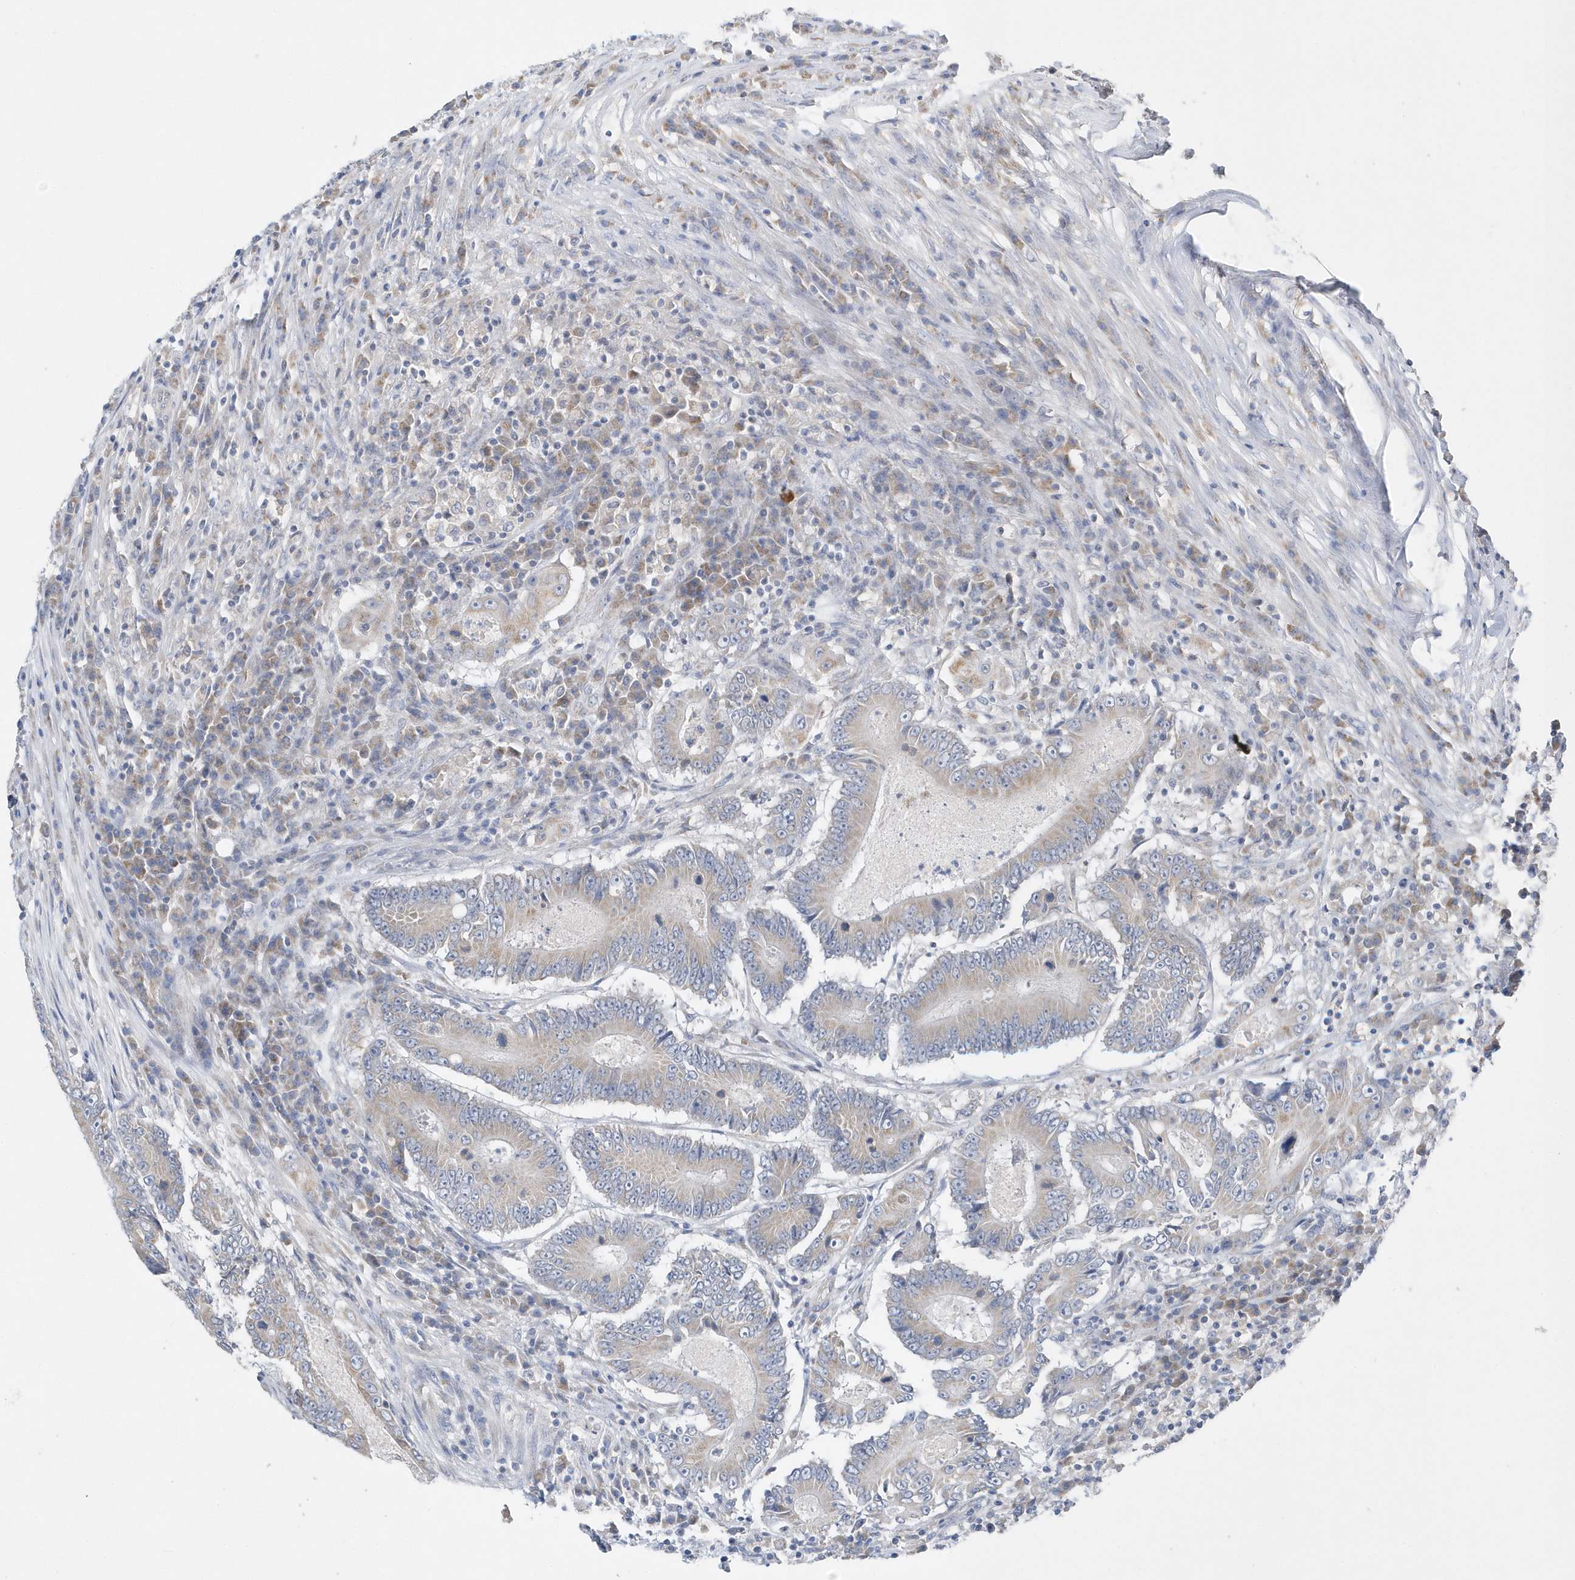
{"staining": {"intensity": "negative", "quantity": "none", "location": "none"}, "tissue": "colorectal cancer", "cell_type": "Tumor cells", "image_type": "cancer", "snomed": [{"axis": "morphology", "description": "Adenocarcinoma, NOS"}, {"axis": "topography", "description": "Colon"}], "caption": "This is an immunohistochemistry (IHC) image of colorectal adenocarcinoma. There is no expression in tumor cells.", "gene": "SPATA5", "patient": {"sex": "male", "age": 83}}